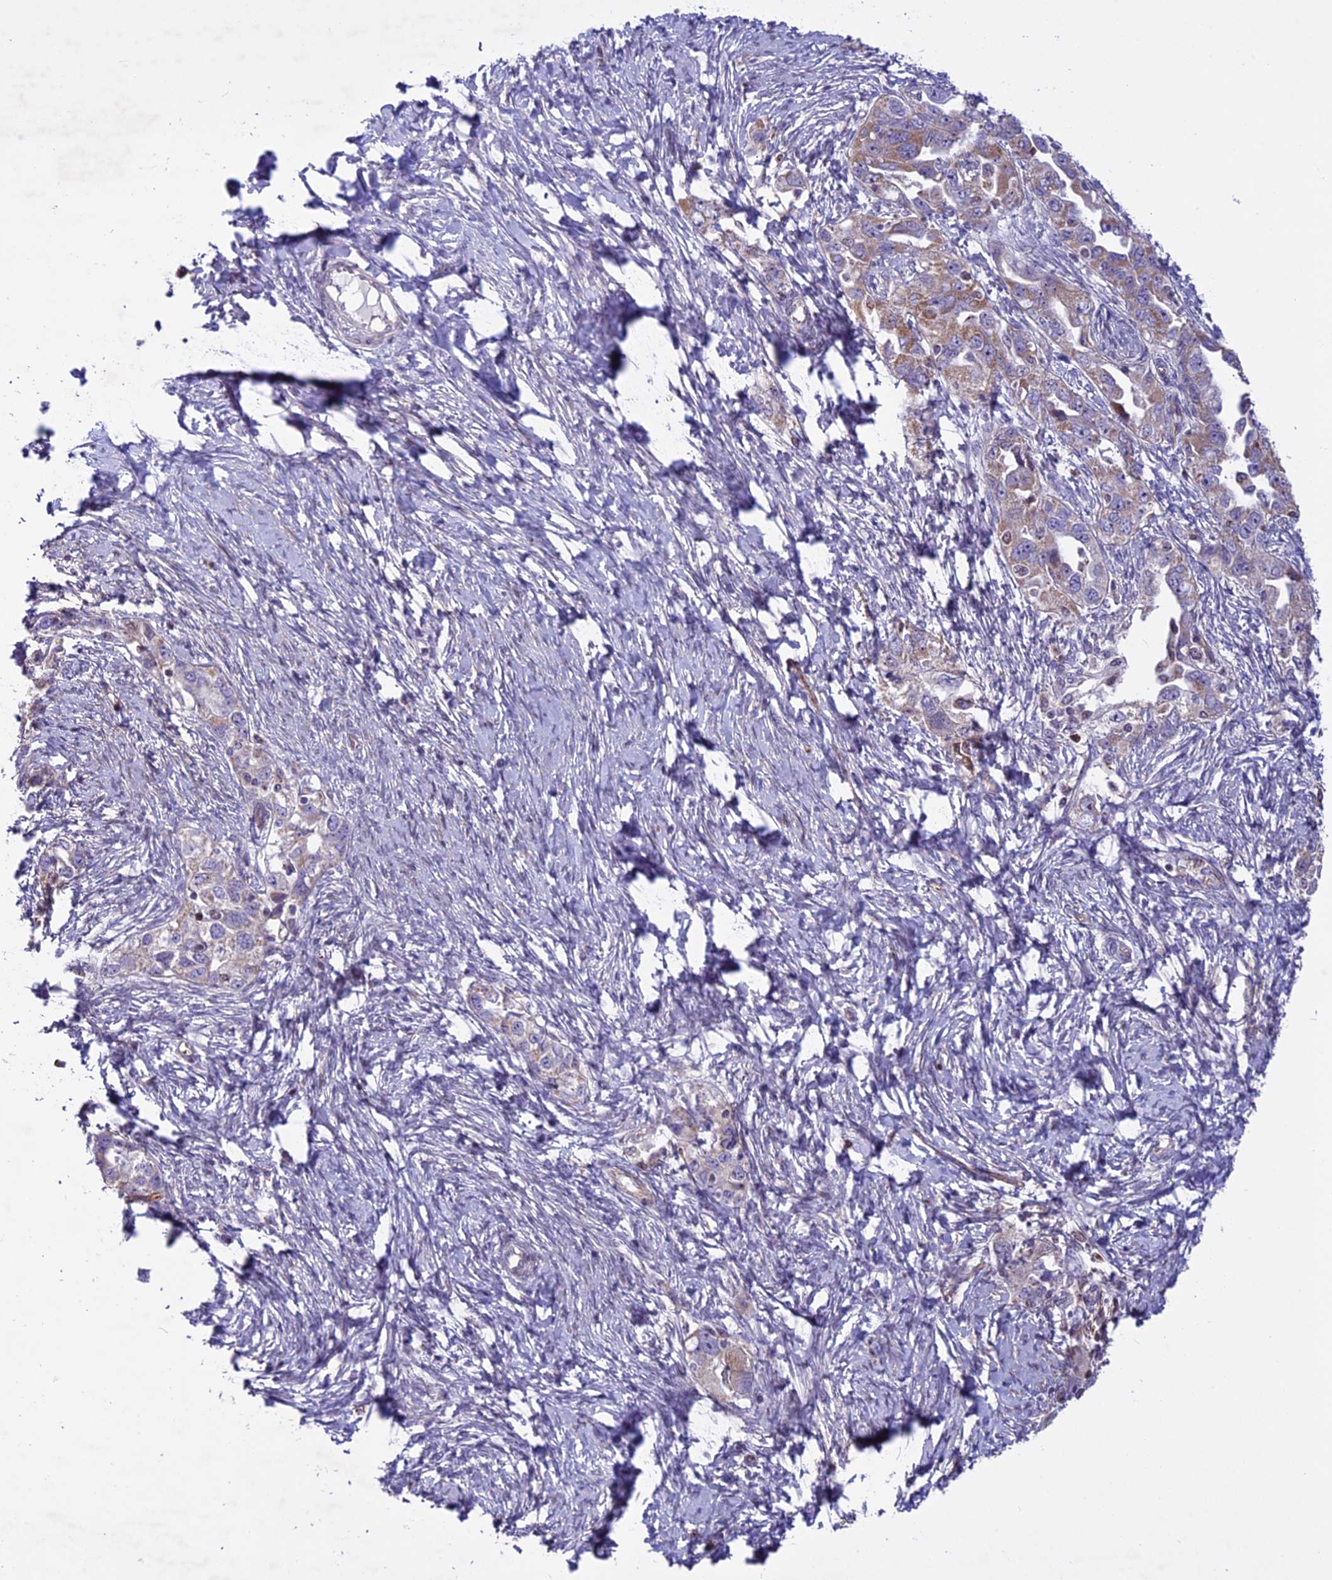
{"staining": {"intensity": "moderate", "quantity": ">75%", "location": "cytoplasmic/membranous"}, "tissue": "ovarian cancer", "cell_type": "Tumor cells", "image_type": "cancer", "snomed": [{"axis": "morphology", "description": "Carcinoma, NOS"}, {"axis": "morphology", "description": "Cystadenocarcinoma, serous, NOS"}, {"axis": "topography", "description": "Ovary"}], "caption": "Approximately >75% of tumor cells in human carcinoma (ovarian) reveal moderate cytoplasmic/membranous protein positivity as visualized by brown immunohistochemical staining.", "gene": "MIEF2", "patient": {"sex": "female", "age": 69}}